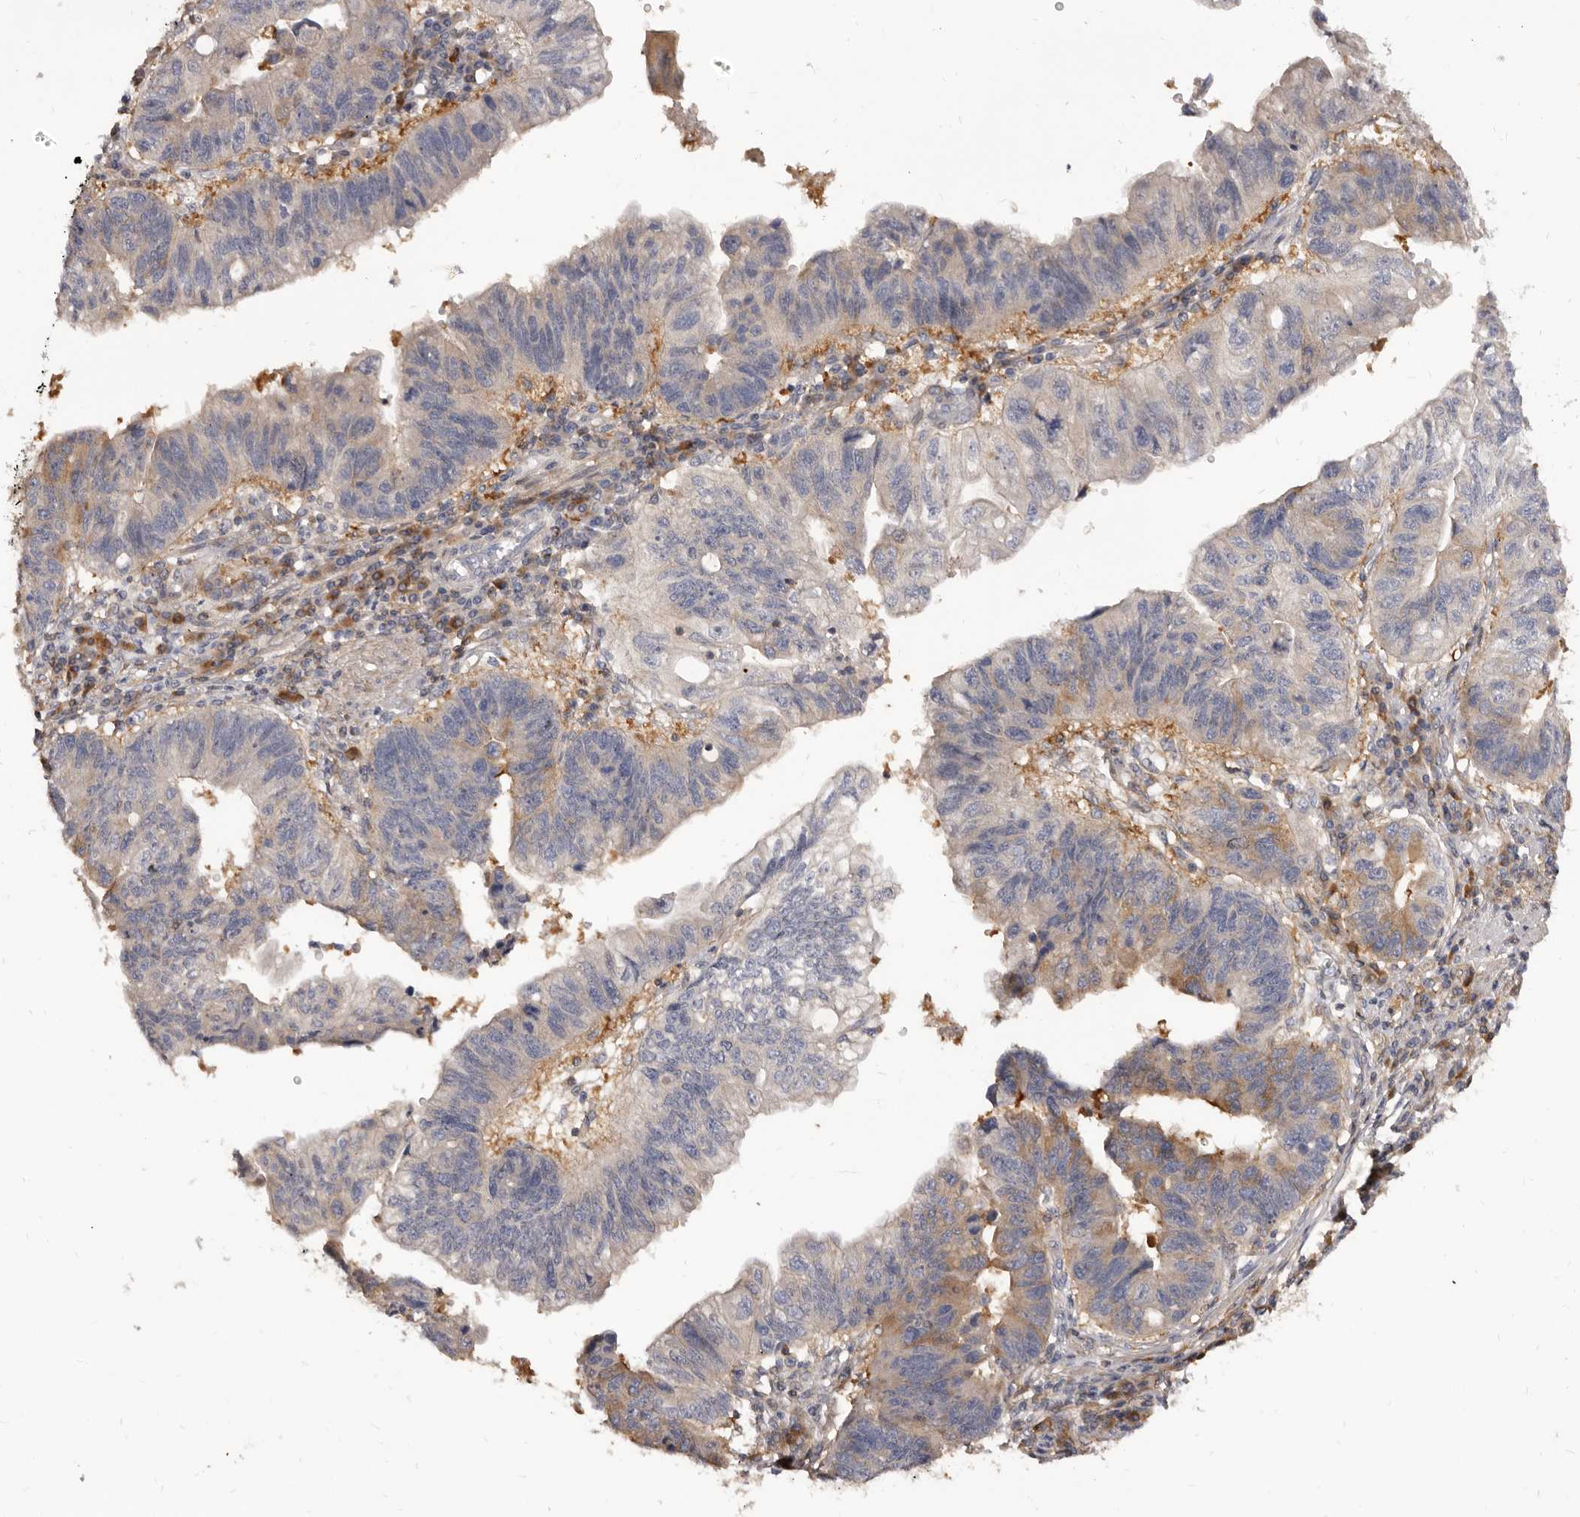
{"staining": {"intensity": "moderate", "quantity": ">75%", "location": "cytoplasmic/membranous"}, "tissue": "stomach cancer", "cell_type": "Tumor cells", "image_type": "cancer", "snomed": [{"axis": "morphology", "description": "Adenocarcinoma, NOS"}, {"axis": "topography", "description": "Stomach"}], "caption": "DAB (3,3'-diaminobenzidine) immunohistochemical staining of human stomach cancer shows moderate cytoplasmic/membranous protein expression in approximately >75% of tumor cells. (DAB IHC, brown staining for protein, blue staining for nuclei).", "gene": "ADAMTS20", "patient": {"sex": "male", "age": 59}}